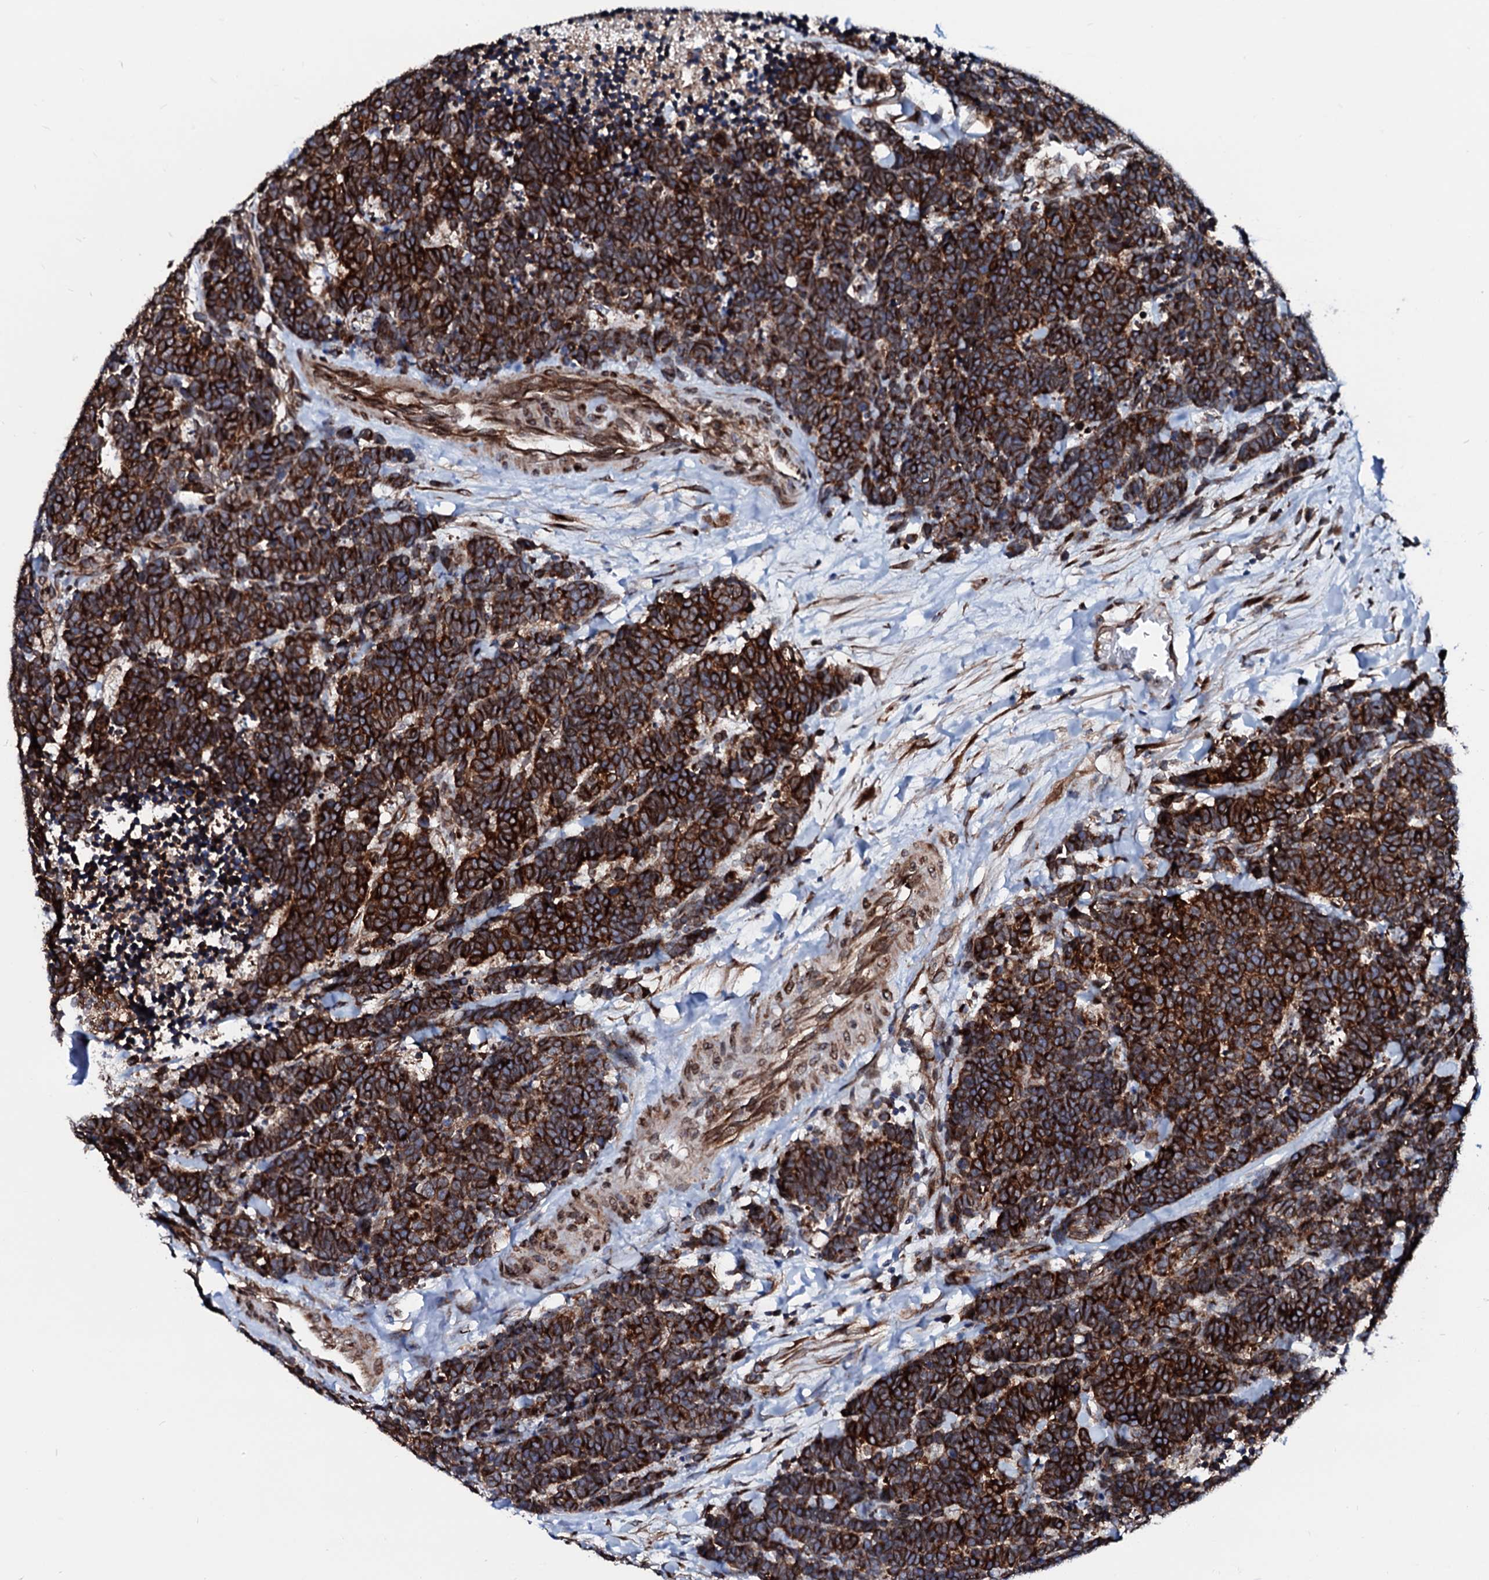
{"staining": {"intensity": "strong", "quantity": ">75%", "location": "cytoplasmic/membranous"}, "tissue": "carcinoid", "cell_type": "Tumor cells", "image_type": "cancer", "snomed": [{"axis": "morphology", "description": "Carcinoma, NOS"}, {"axis": "morphology", "description": "Carcinoid, malignant, NOS"}, {"axis": "topography", "description": "Urinary bladder"}], "caption": "Human carcinoid stained with a brown dye demonstrates strong cytoplasmic/membranous positive positivity in approximately >75% of tumor cells.", "gene": "TMCO3", "patient": {"sex": "male", "age": 57}}